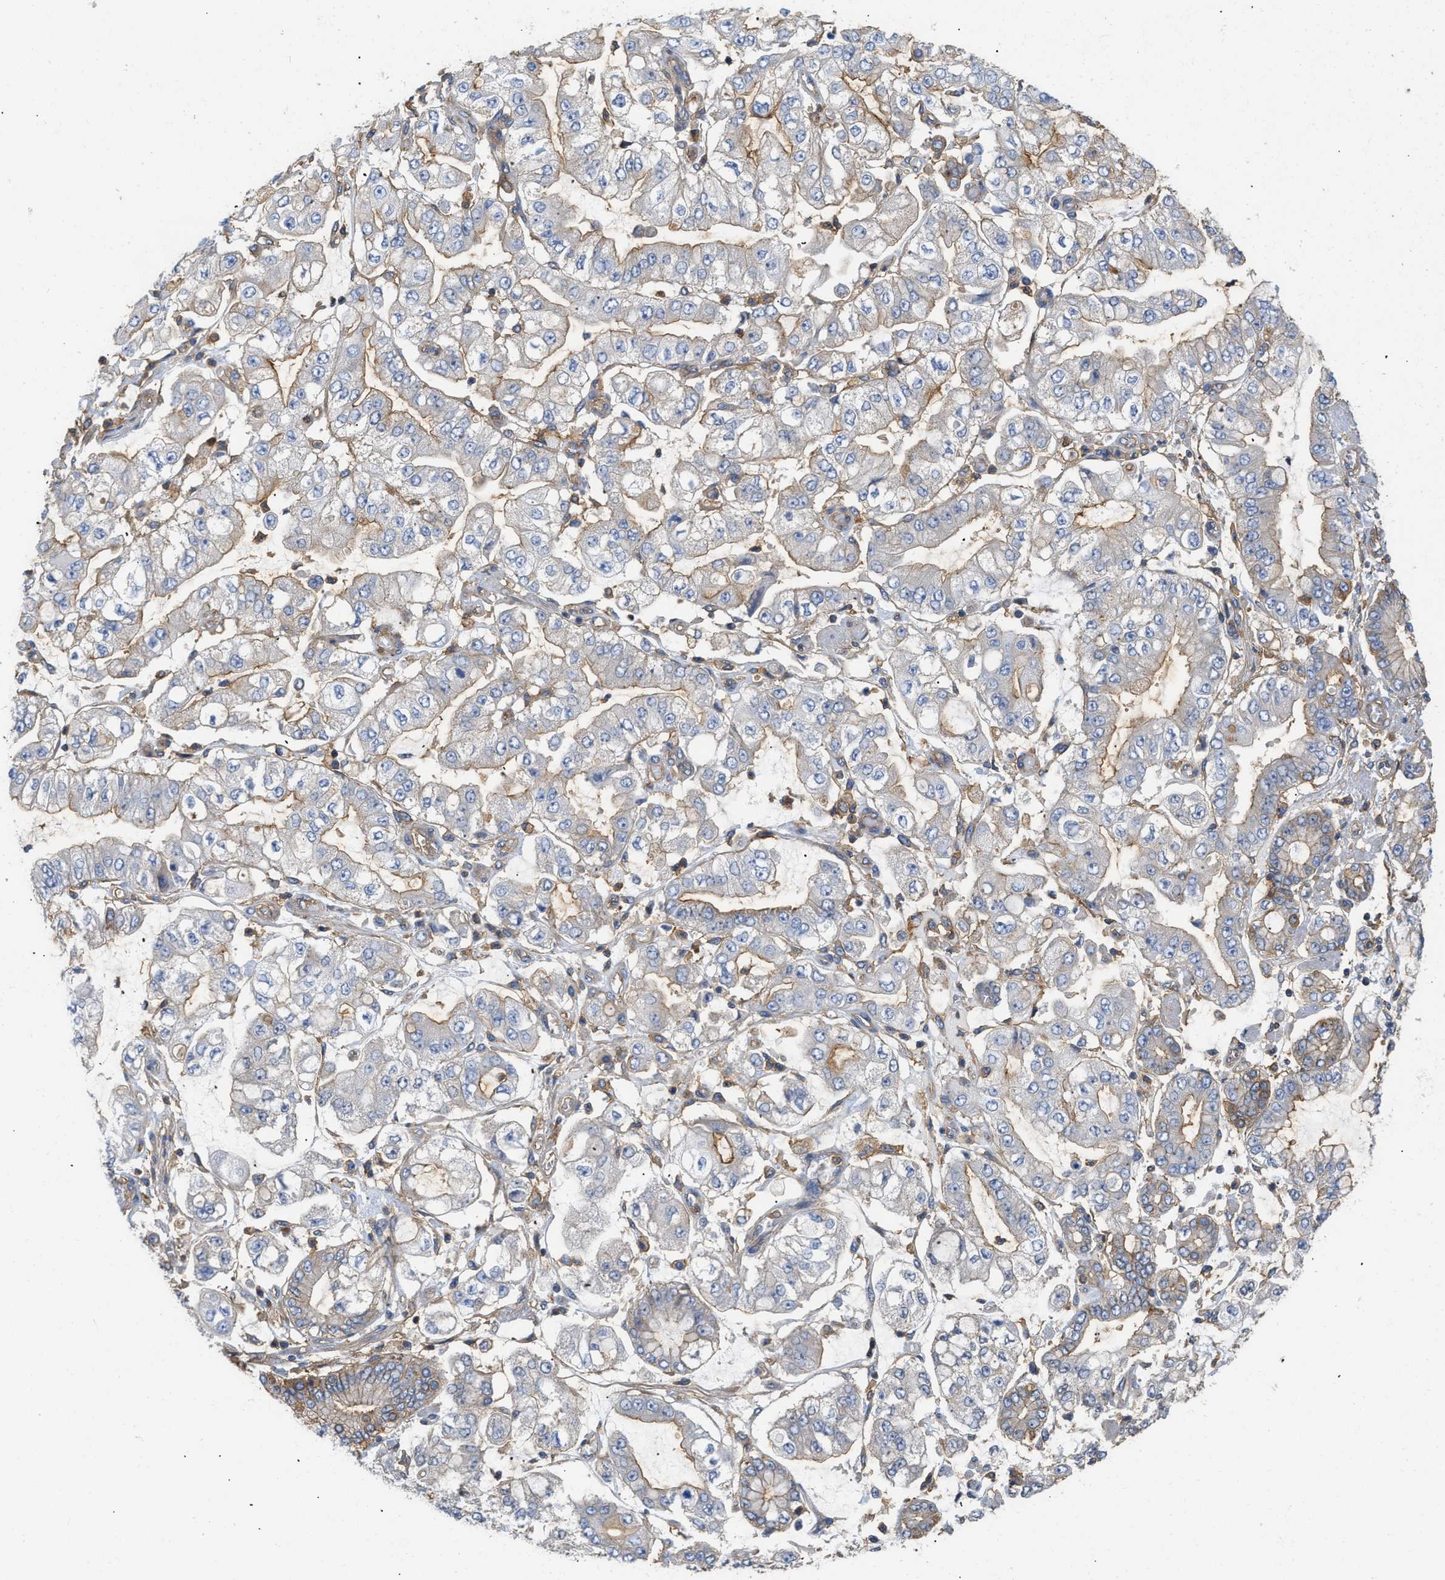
{"staining": {"intensity": "moderate", "quantity": "25%-75%", "location": "cytoplasmic/membranous"}, "tissue": "stomach cancer", "cell_type": "Tumor cells", "image_type": "cancer", "snomed": [{"axis": "morphology", "description": "Adenocarcinoma, NOS"}, {"axis": "topography", "description": "Stomach"}], "caption": "Immunohistochemical staining of stomach adenocarcinoma demonstrates medium levels of moderate cytoplasmic/membranous protein staining in approximately 25%-75% of tumor cells.", "gene": "GNB4", "patient": {"sex": "male", "age": 76}}